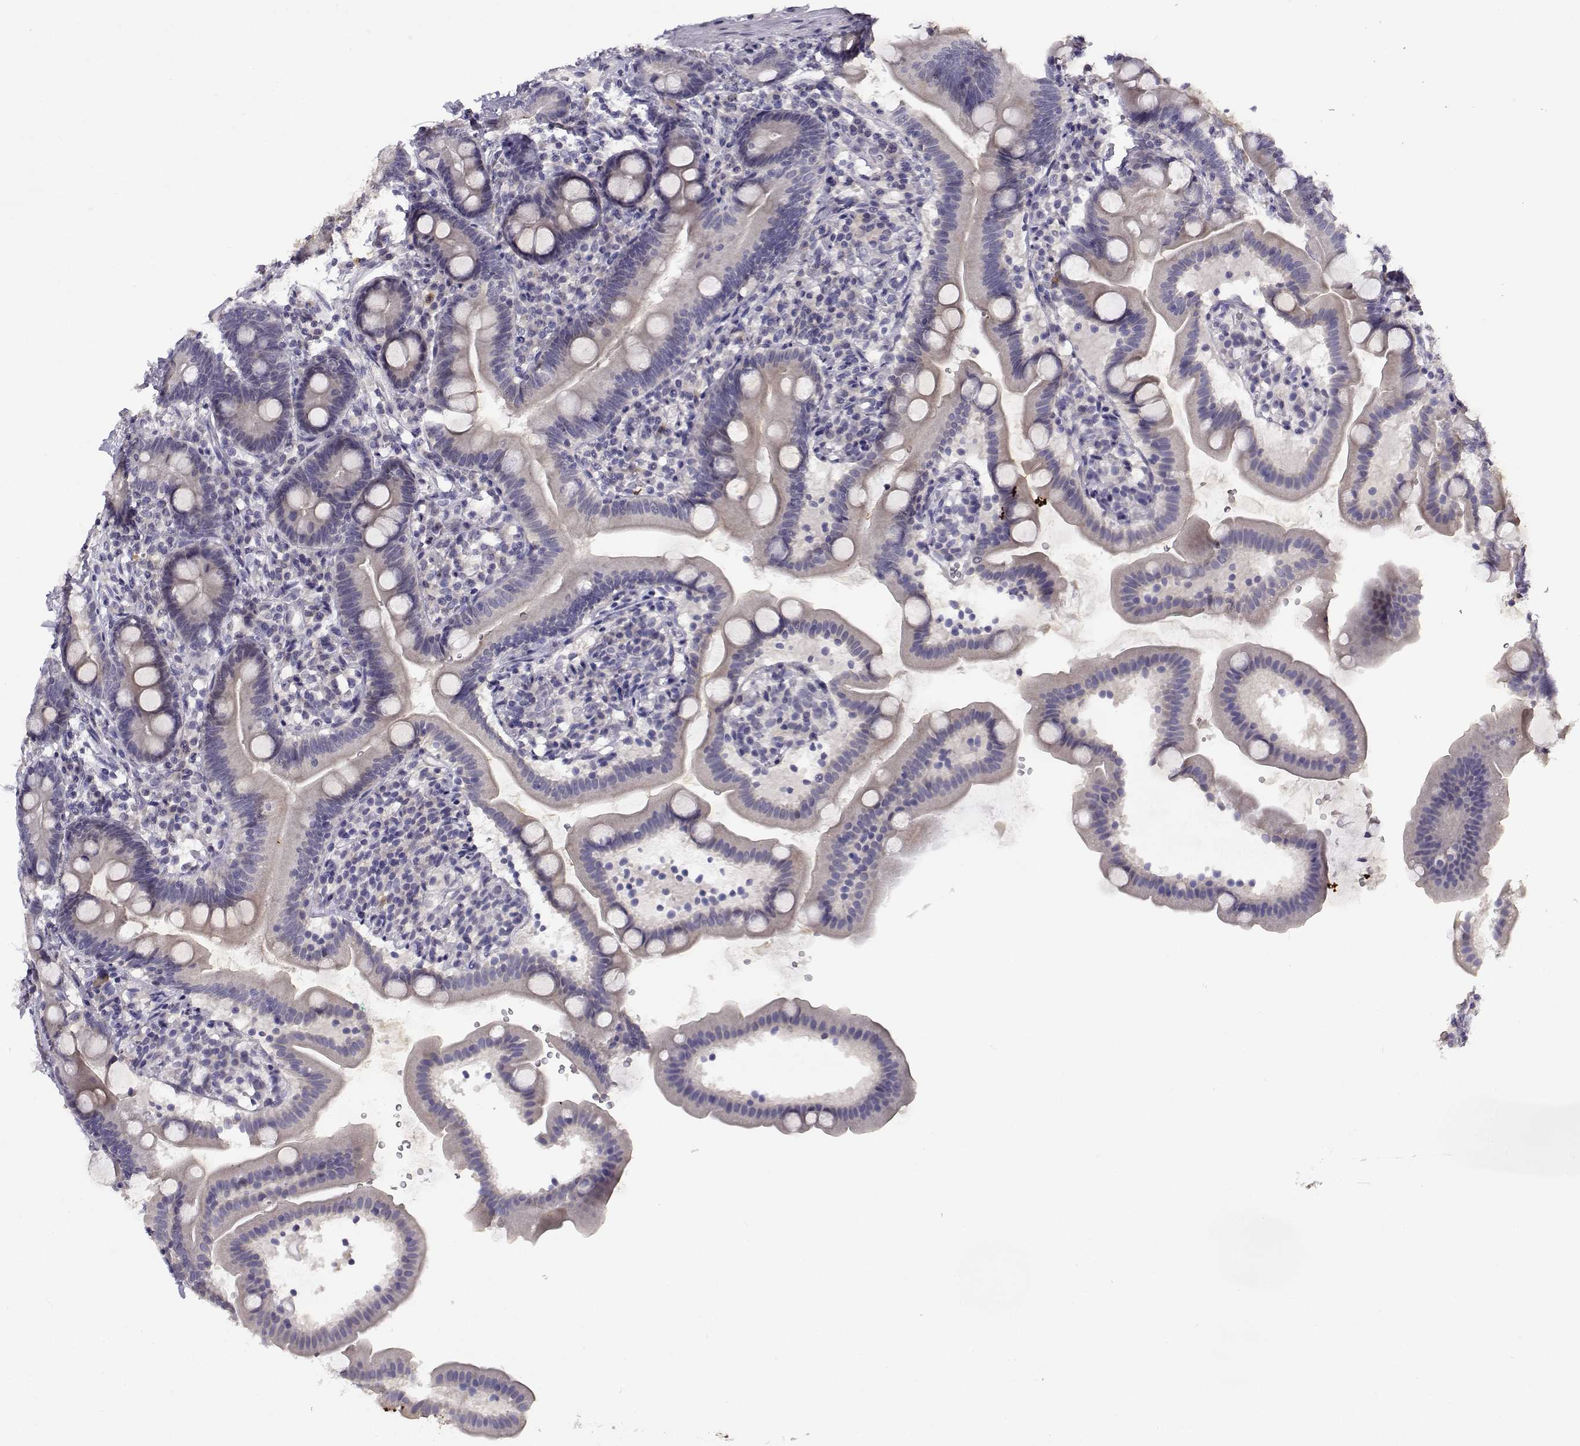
{"staining": {"intensity": "negative", "quantity": "none", "location": "none"}, "tissue": "duodenum", "cell_type": "Glandular cells", "image_type": "normal", "snomed": [{"axis": "morphology", "description": "Normal tissue, NOS"}, {"axis": "topography", "description": "Duodenum"}], "caption": "Immunohistochemistry histopathology image of benign duodenum: human duodenum stained with DAB exhibits no significant protein positivity in glandular cells. (DAB (3,3'-diaminobenzidine) immunohistochemistry (IHC), high magnification).", "gene": "RHOXF2", "patient": {"sex": "female", "age": 67}}